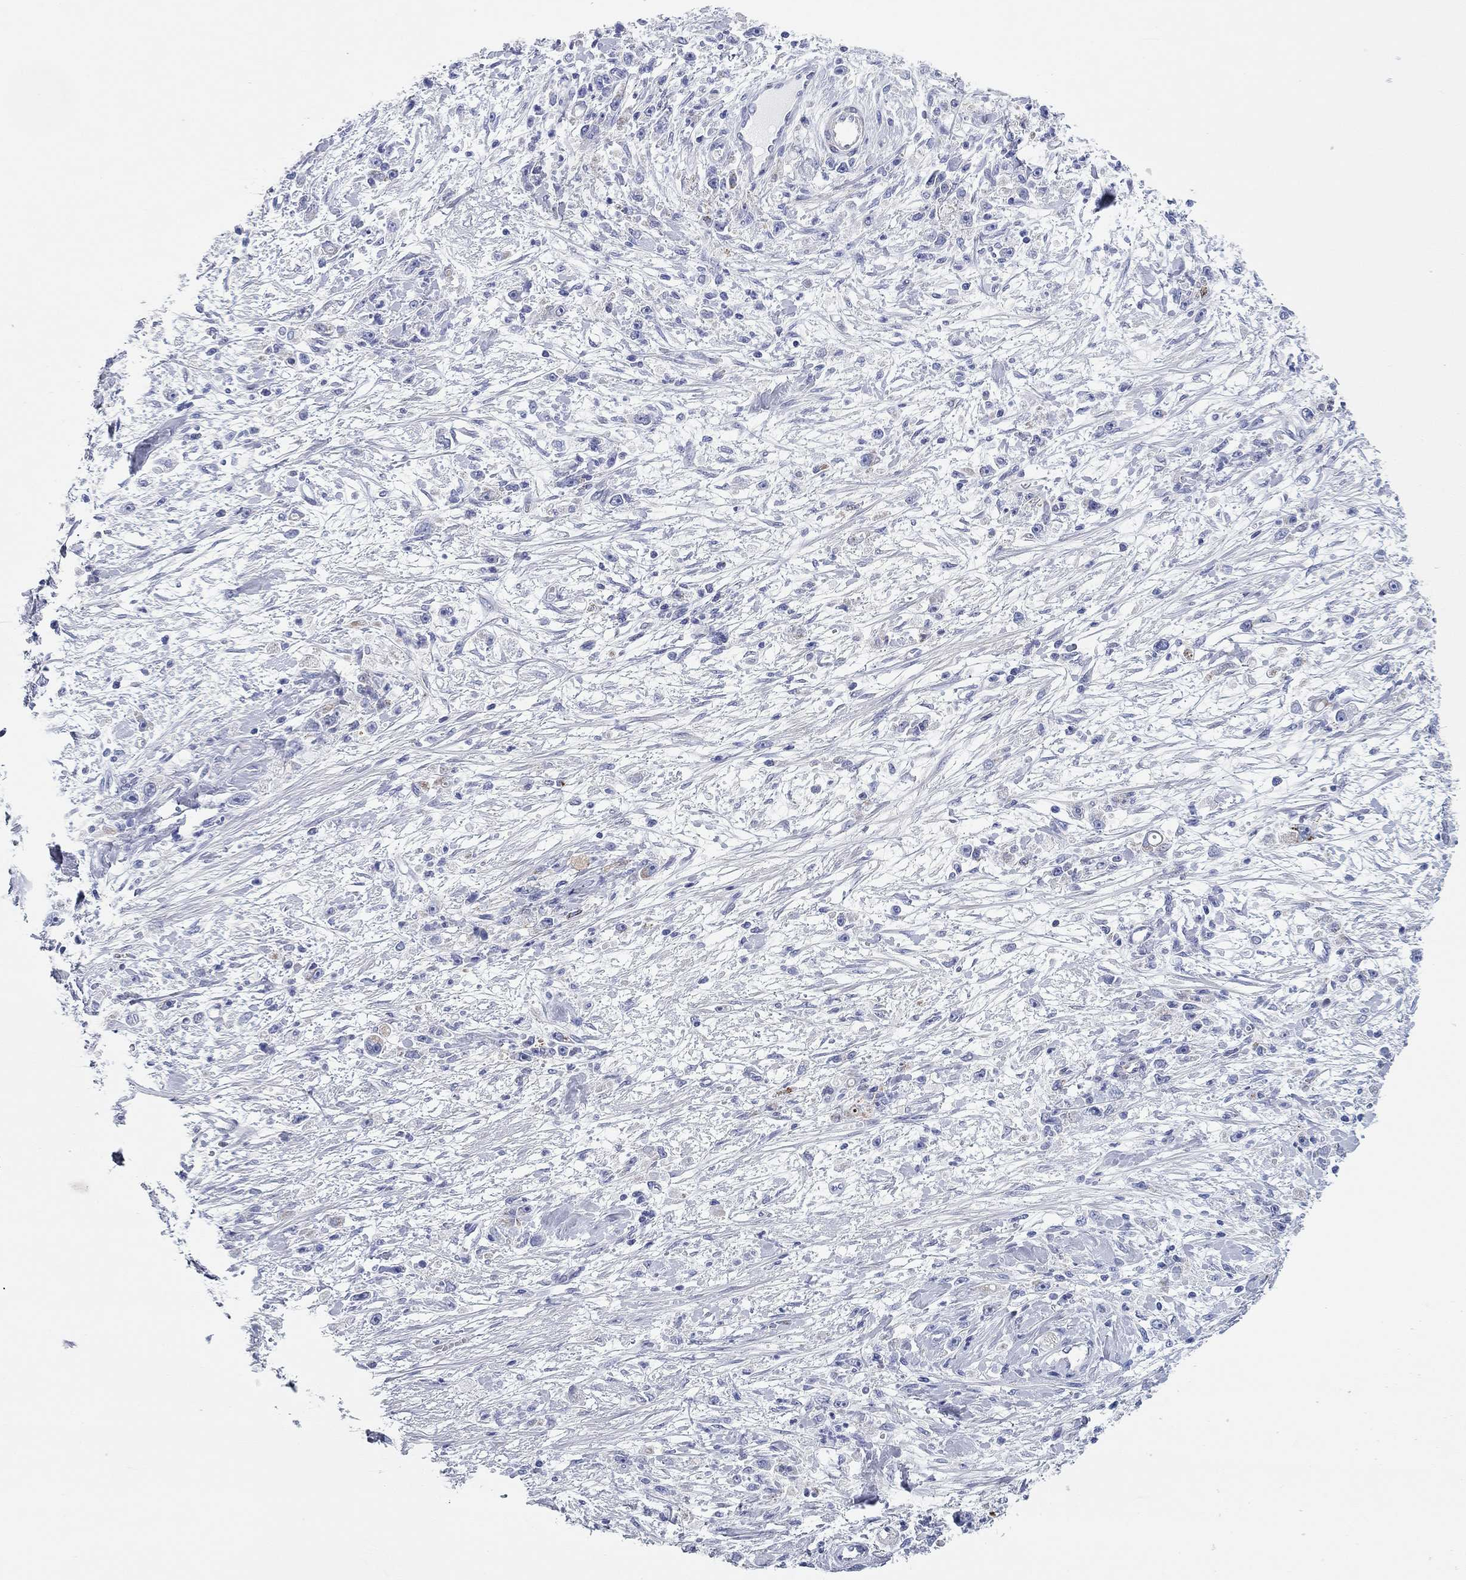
{"staining": {"intensity": "negative", "quantity": "none", "location": "none"}, "tissue": "stomach cancer", "cell_type": "Tumor cells", "image_type": "cancer", "snomed": [{"axis": "morphology", "description": "Adenocarcinoma, NOS"}, {"axis": "topography", "description": "Stomach"}], "caption": "This is an IHC photomicrograph of stomach adenocarcinoma. There is no positivity in tumor cells.", "gene": "CHI3L2", "patient": {"sex": "female", "age": 59}}